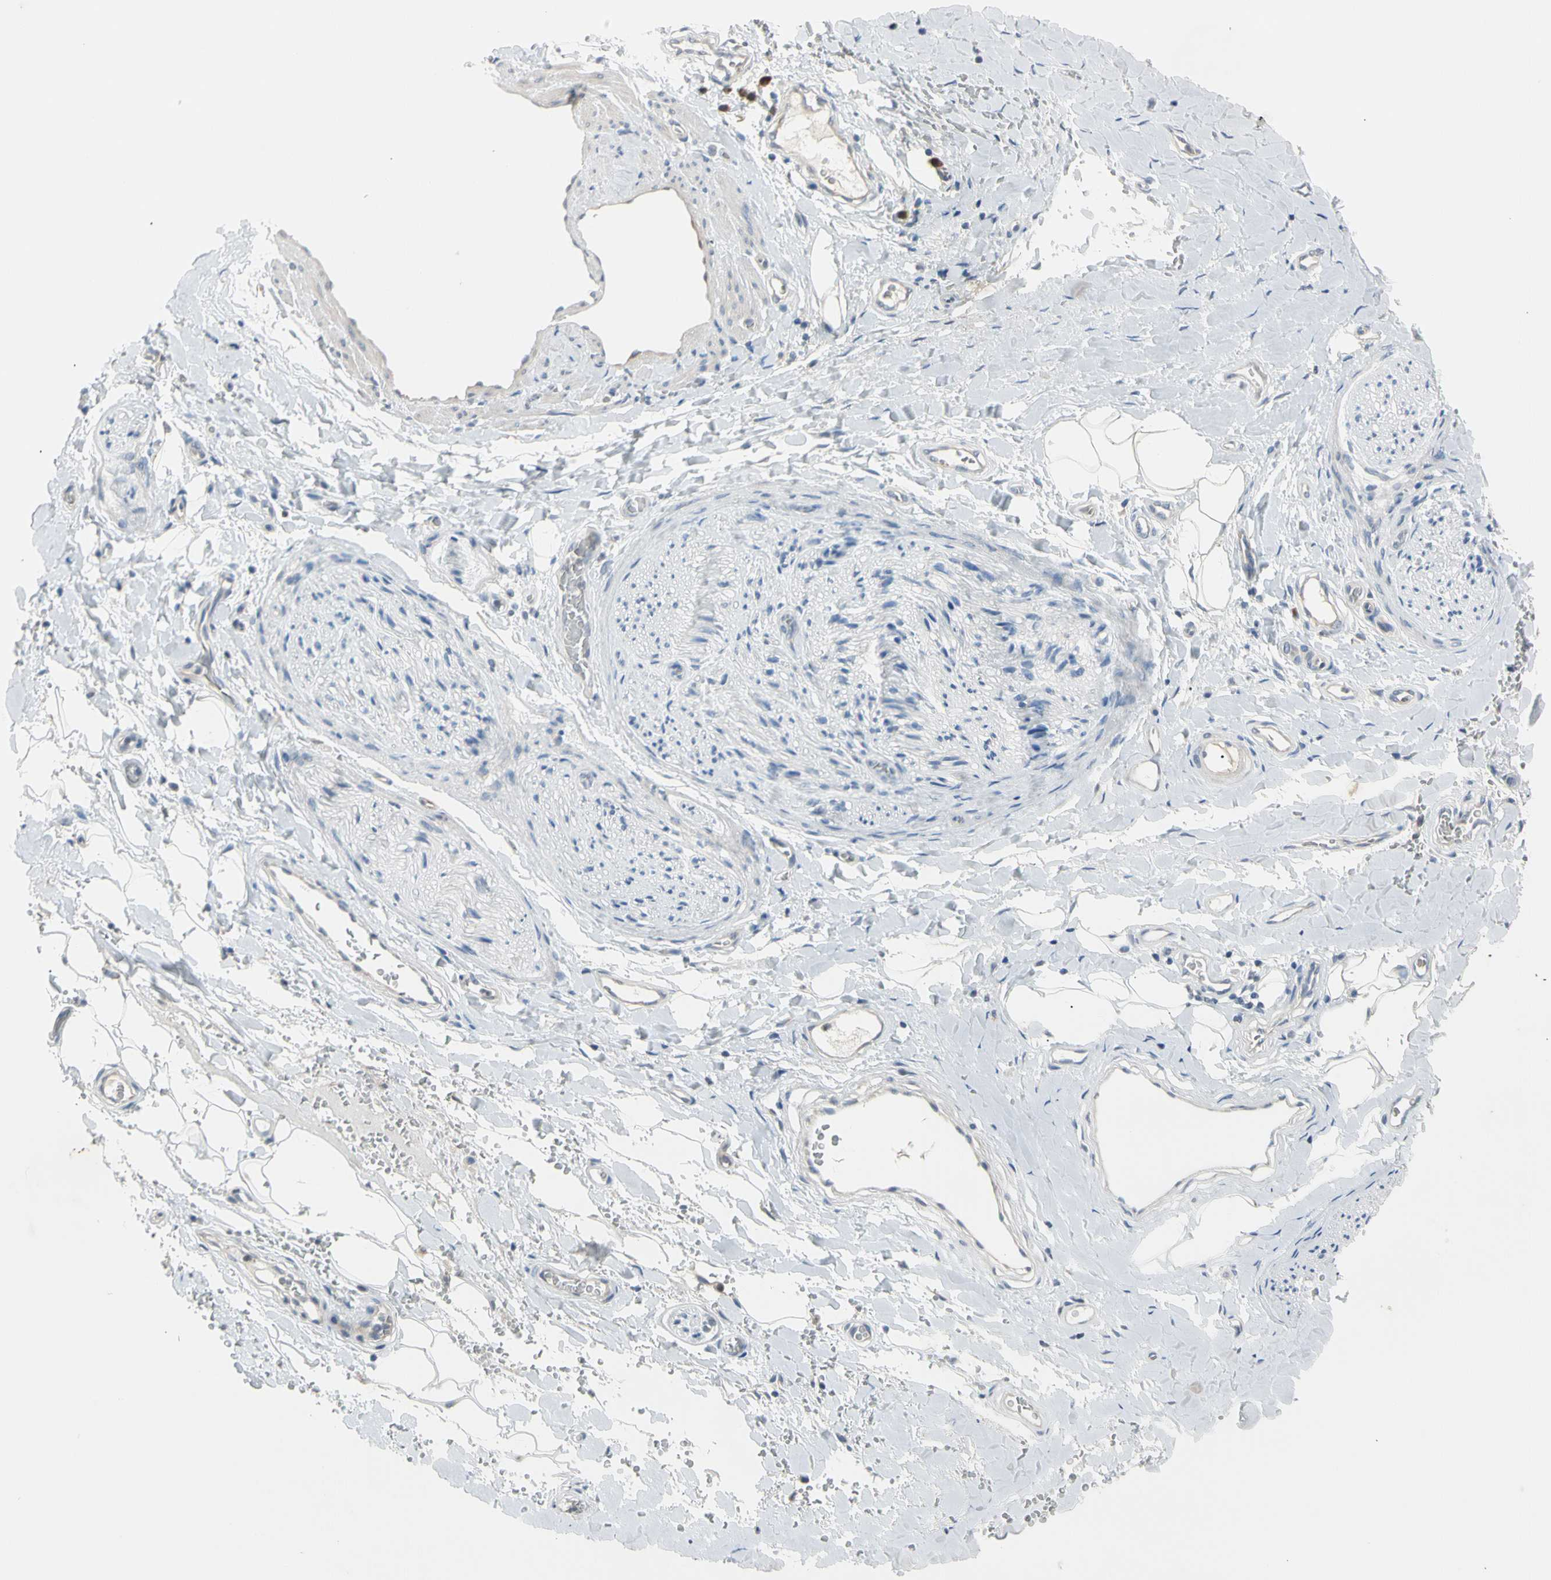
{"staining": {"intensity": "negative", "quantity": "none", "location": "none"}, "tissue": "adipose tissue", "cell_type": "Adipocytes", "image_type": "normal", "snomed": [{"axis": "morphology", "description": "Normal tissue, NOS"}, {"axis": "morphology", "description": "Carcinoma, NOS"}, {"axis": "topography", "description": "Pancreas"}, {"axis": "topography", "description": "Peripheral nerve tissue"}], "caption": "Immunohistochemistry histopathology image of unremarkable human adipose tissue stained for a protein (brown), which demonstrates no staining in adipocytes. Brightfield microscopy of immunohistochemistry stained with DAB (brown) and hematoxylin (blue), captured at high magnification.", "gene": "MARK1", "patient": {"sex": "female", "age": 29}}